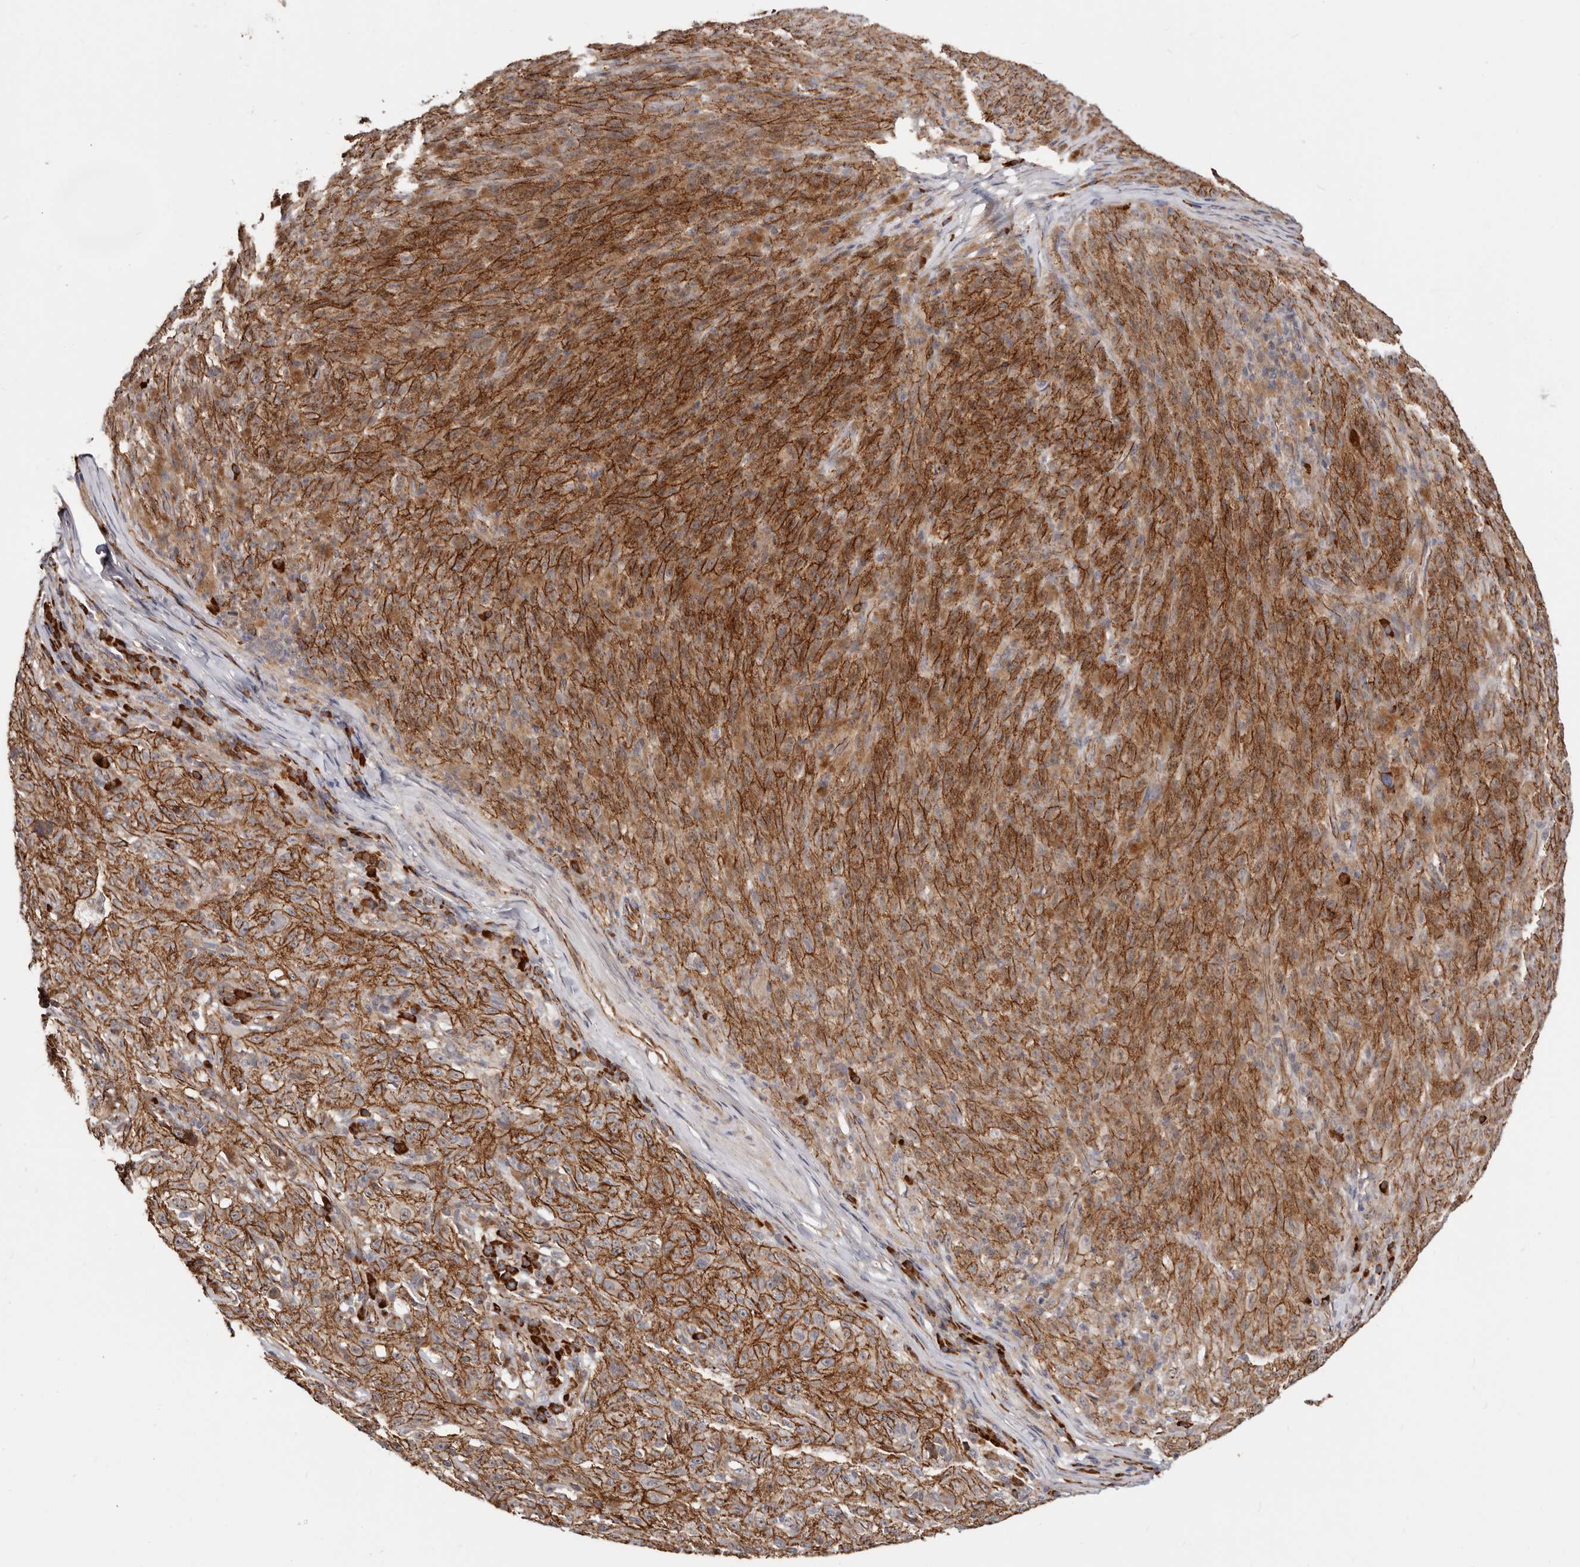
{"staining": {"intensity": "strong", "quantity": ">75%", "location": "cytoplasmic/membranous"}, "tissue": "melanoma", "cell_type": "Tumor cells", "image_type": "cancer", "snomed": [{"axis": "morphology", "description": "Malignant melanoma, NOS"}, {"axis": "topography", "description": "Skin"}], "caption": "DAB (3,3'-diaminobenzidine) immunohistochemical staining of melanoma exhibits strong cytoplasmic/membranous protein staining in about >75% of tumor cells.", "gene": "CTNNB1", "patient": {"sex": "female", "age": 82}}